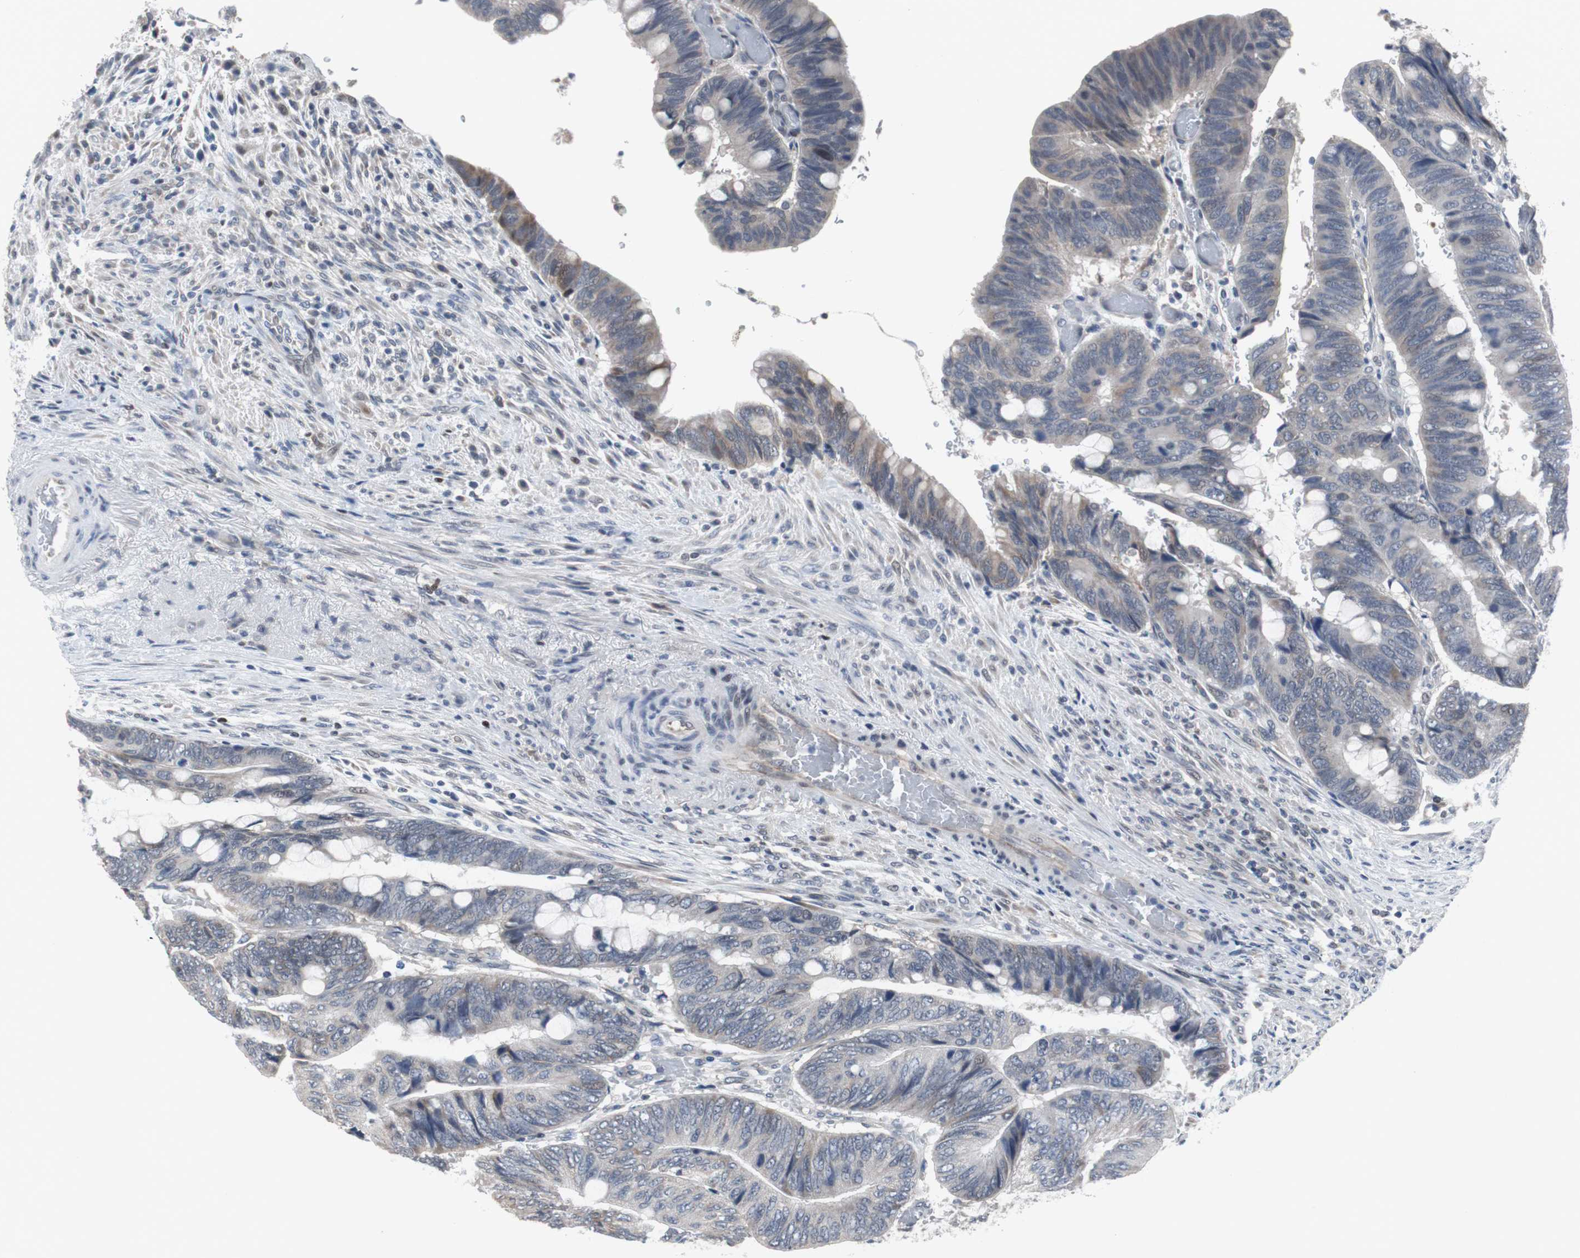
{"staining": {"intensity": "weak", "quantity": "<25%", "location": "cytoplasmic/membranous"}, "tissue": "colorectal cancer", "cell_type": "Tumor cells", "image_type": "cancer", "snomed": [{"axis": "morphology", "description": "Normal tissue, NOS"}, {"axis": "morphology", "description": "Adenocarcinoma, NOS"}, {"axis": "topography", "description": "Rectum"}, {"axis": "topography", "description": "Peripheral nerve tissue"}], "caption": "IHC image of neoplastic tissue: human colorectal cancer stained with DAB displays no significant protein staining in tumor cells.", "gene": "TP63", "patient": {"sex": "male", "age": 92}}